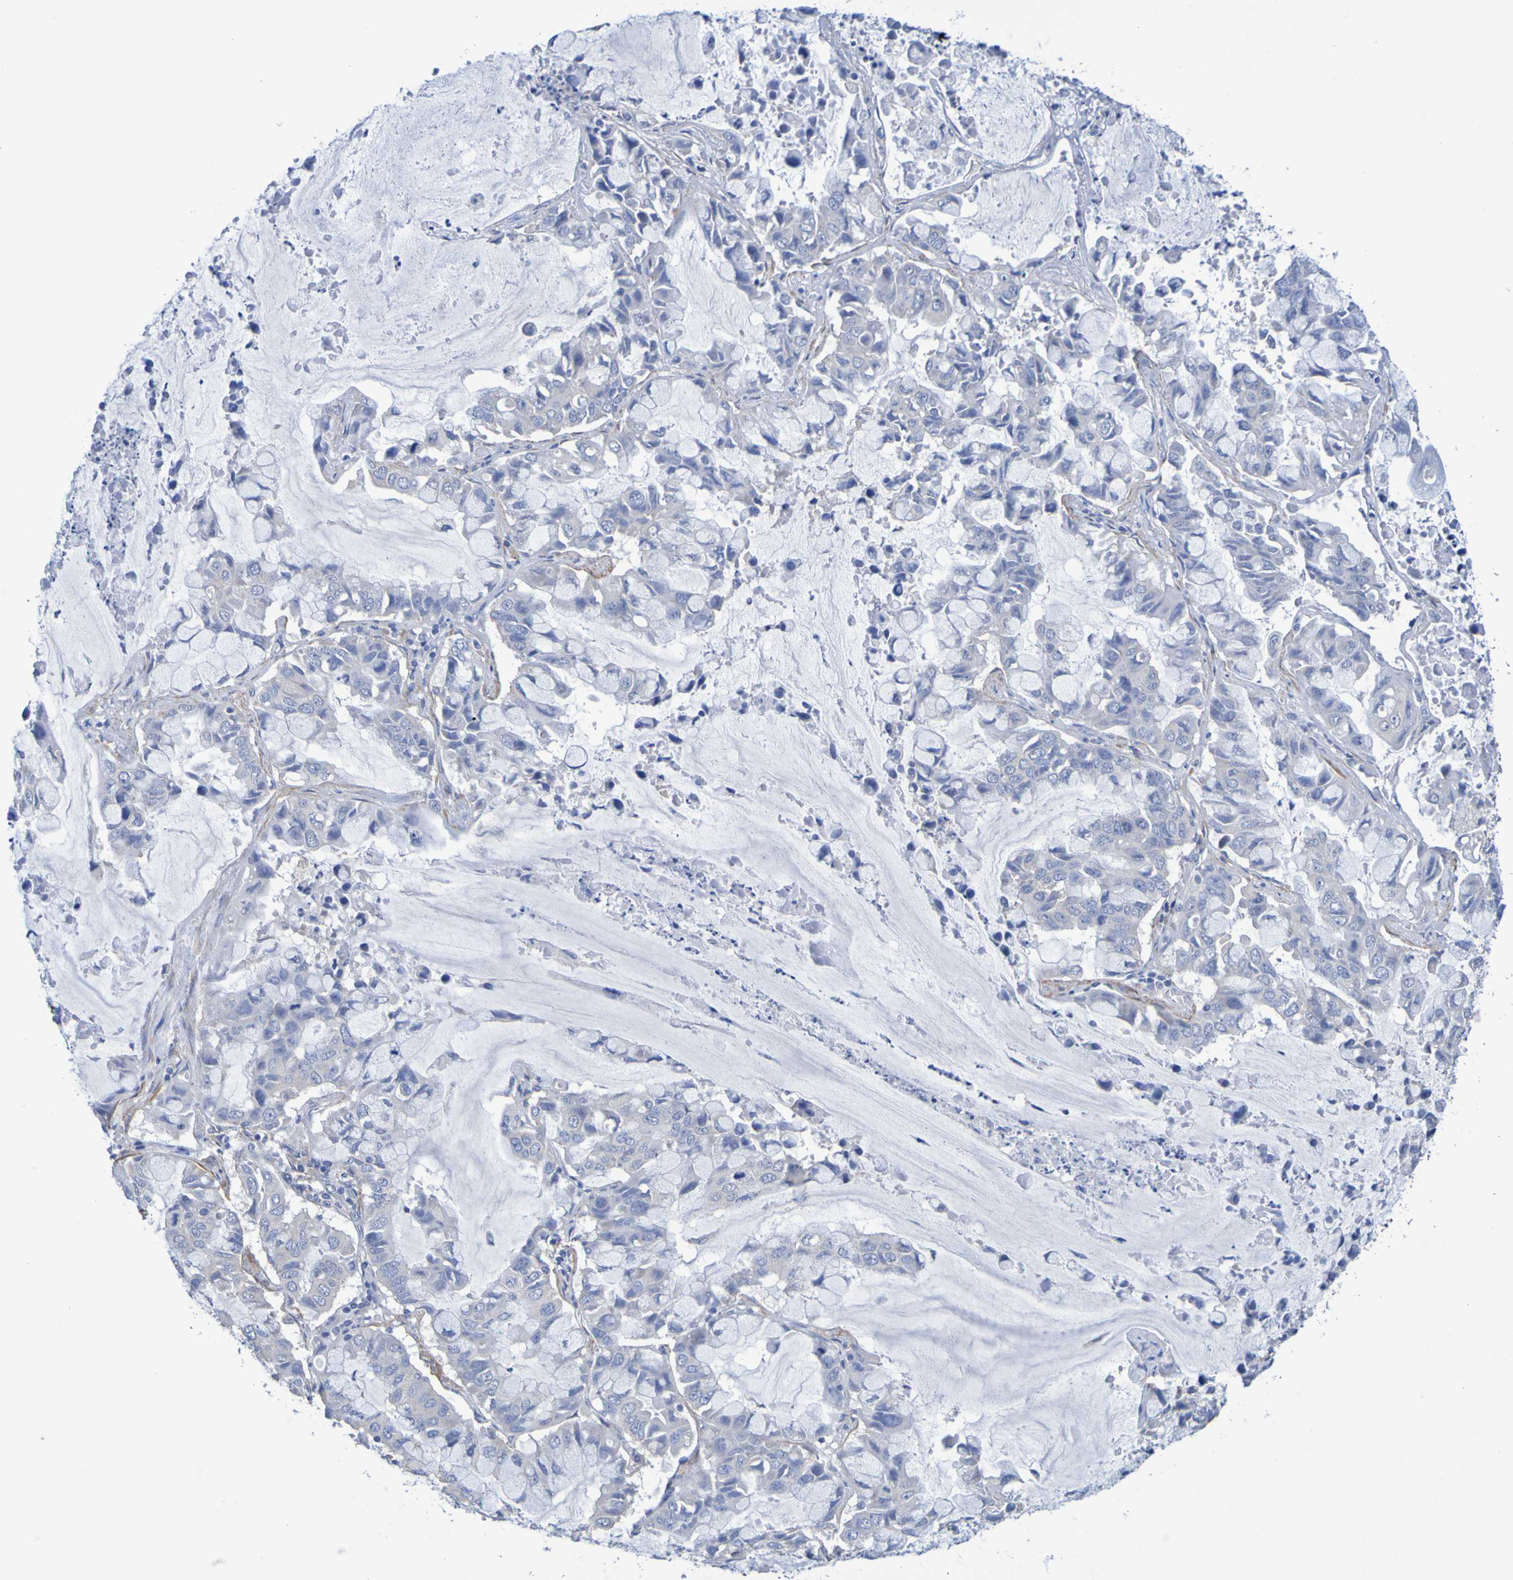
{"staining": {"intensity": "negative", "quantity": "none", "location": "none"}, "tissue": "lung cancer", "cell_type": "Tumor cells", "image_type": "cancer", "snomed": [{"axis": "morphology", "description": "Adenocarcinoma, NOS"}, {"axis": "topography", "description": "Lung"}], "caption": "DAB immunohistochemical staining of adenocarcinoma (lung) shows no significant staining in tumor cells.", "gene": "SRPRB", "patient": {"sex": "male", "age": 64}}